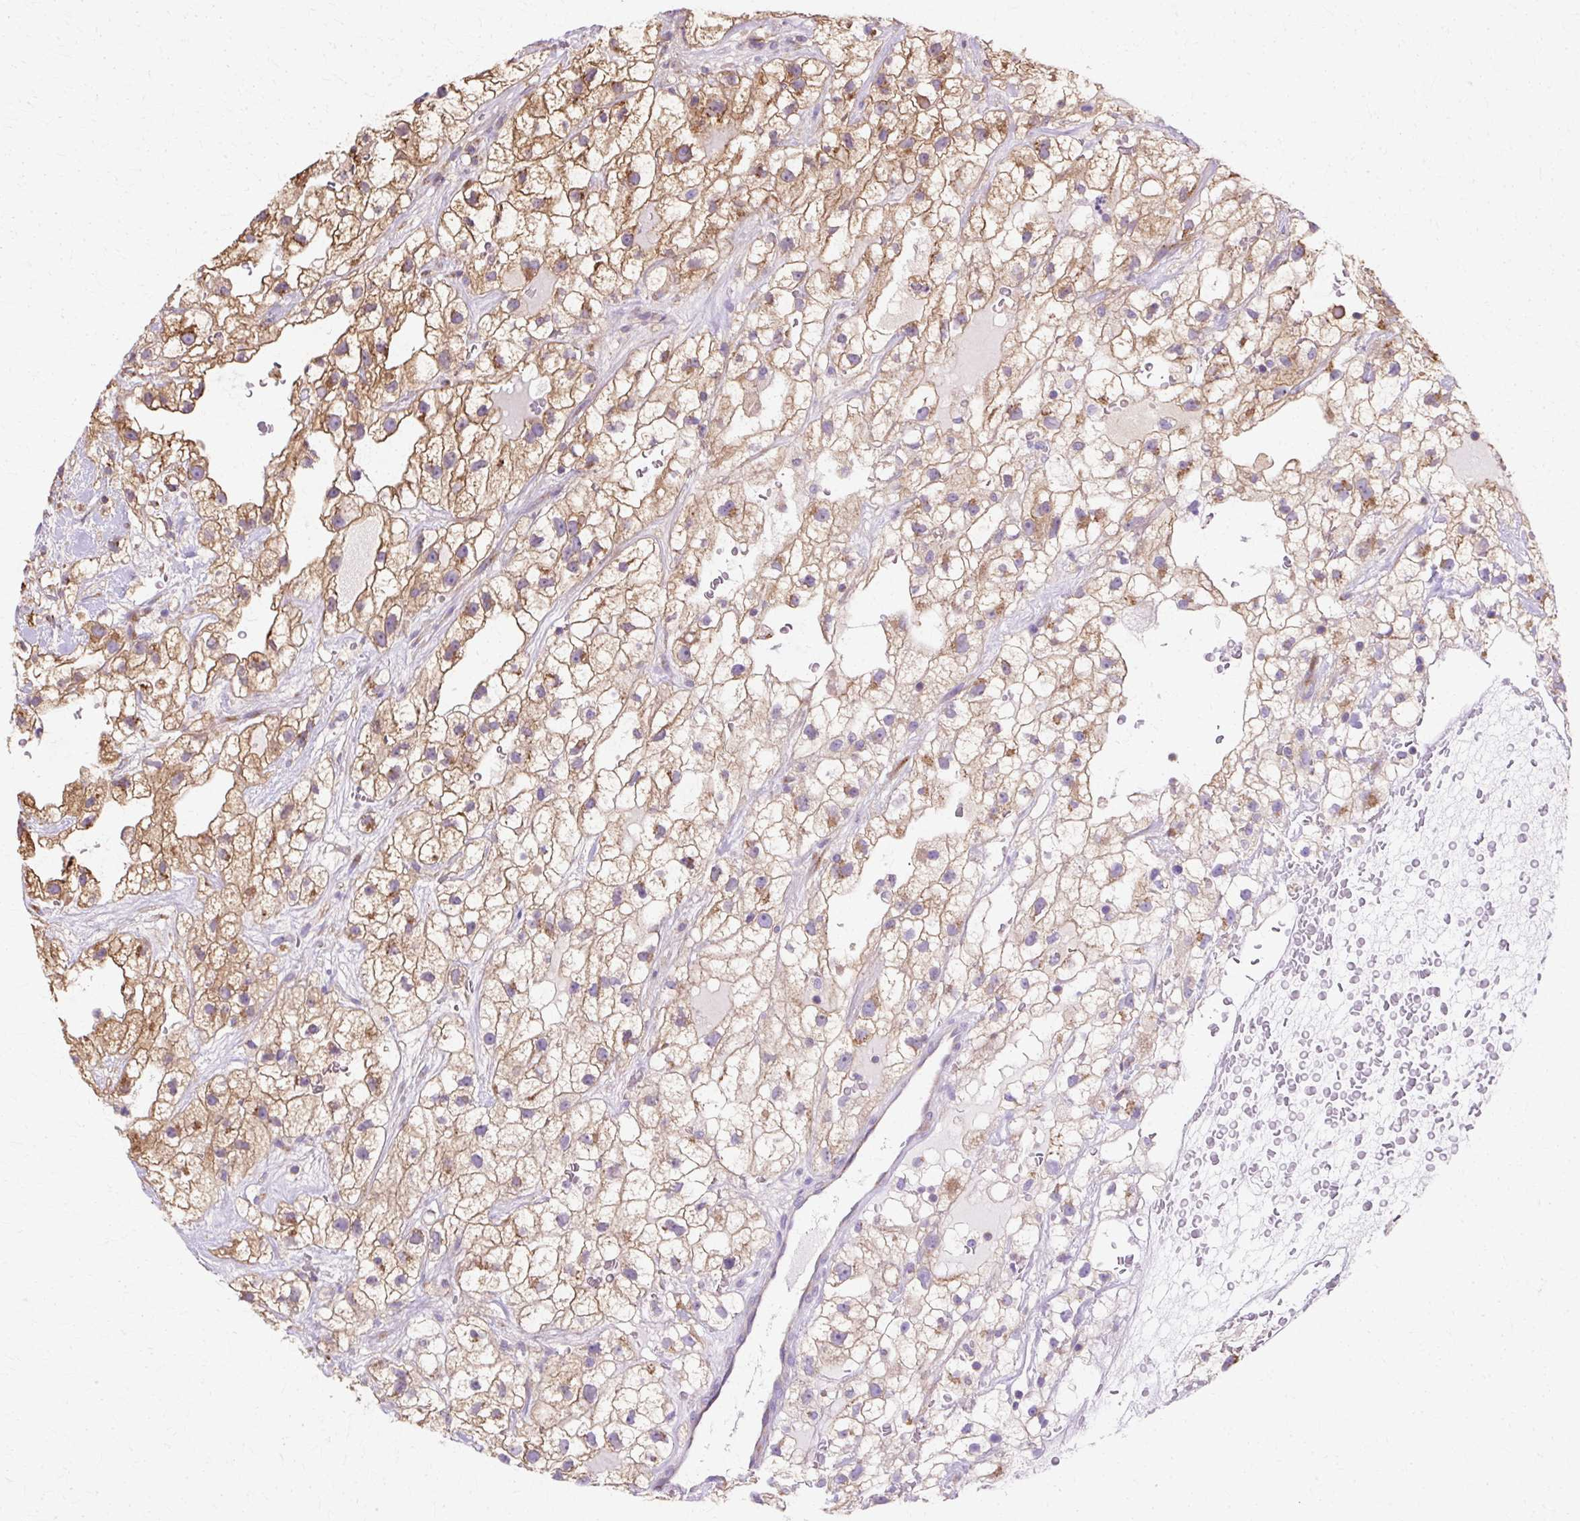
{"staining": {"intensity": "moderate", "quantity": ">75%", "location": "cytoplasmic/membranous"}, "tissue": "renal cancer", "cell_type": "Tumor cells", "image_type": "cancer", "snomed": [{"axis": "morphology", "description": "Adenocarcinoma, NOS"}, {"axis": "topography", "description": "Kidney"}], "caption": "Renal cancer was stained to show a protein in brown. There is medium levels of moderate cytoplasmic/membranous staining in about >75% of tumor cells.", "gene": "COPB1", "patient": {"sex": "male", "age": 59}}